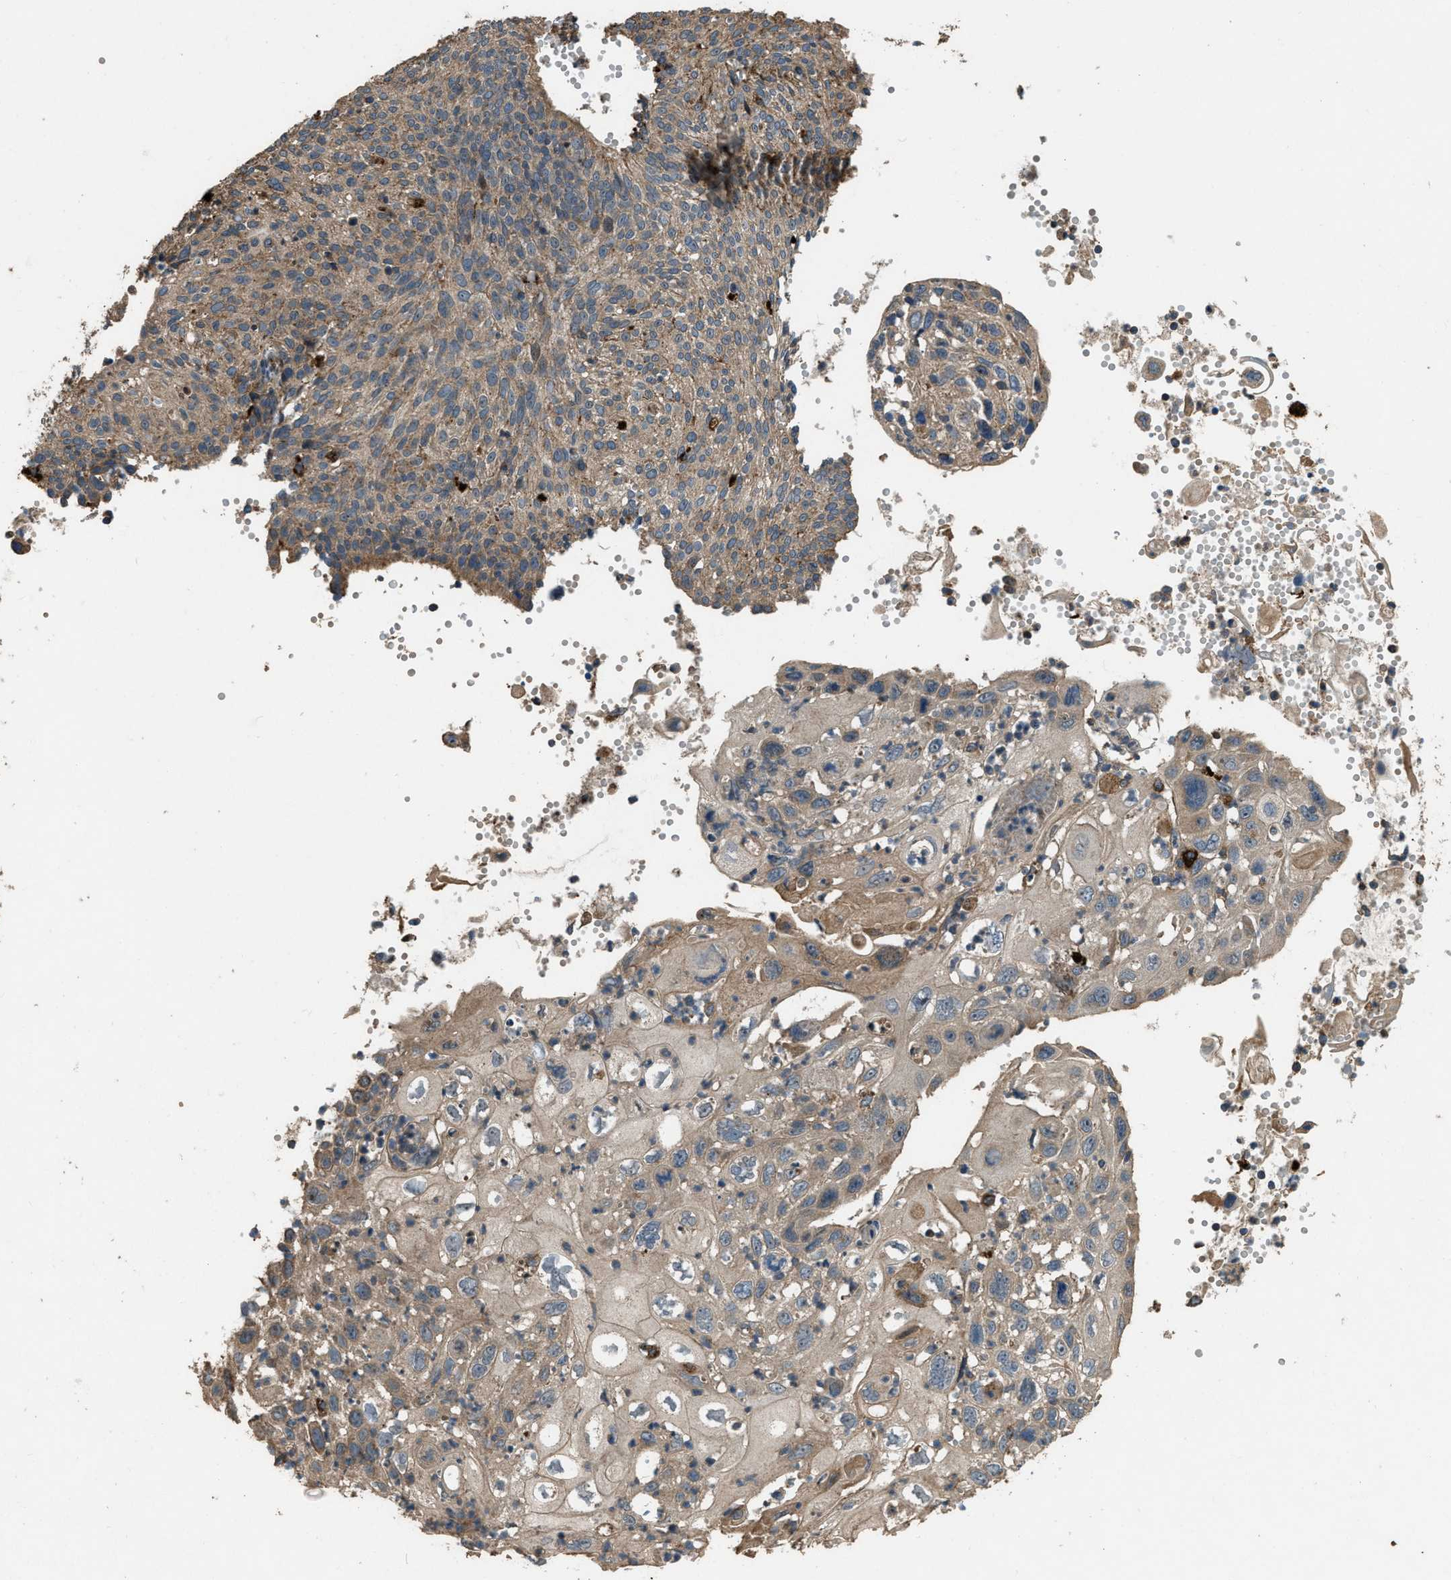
{"staining": {"intensity": "moderate", "quantity": ">75%", "location": "cytoplasmic/membranous"}, "tissue": "cervical cancer", "cell_type": "Tumor cells", "image_type": "cancer", "snomed": [{"axis": "morphology", "description": "Squamous cell carcinoma, NOS"}, {"axis": "topography", "description": "Cervix"}], "caption": "Moderate cytoplasmic/membranous staining is present in approximately >75% of tumor cells in squamous cell carcinoma (cervical).", "gene": "GGH", "patient": {"sex": "female", "age": 70}}